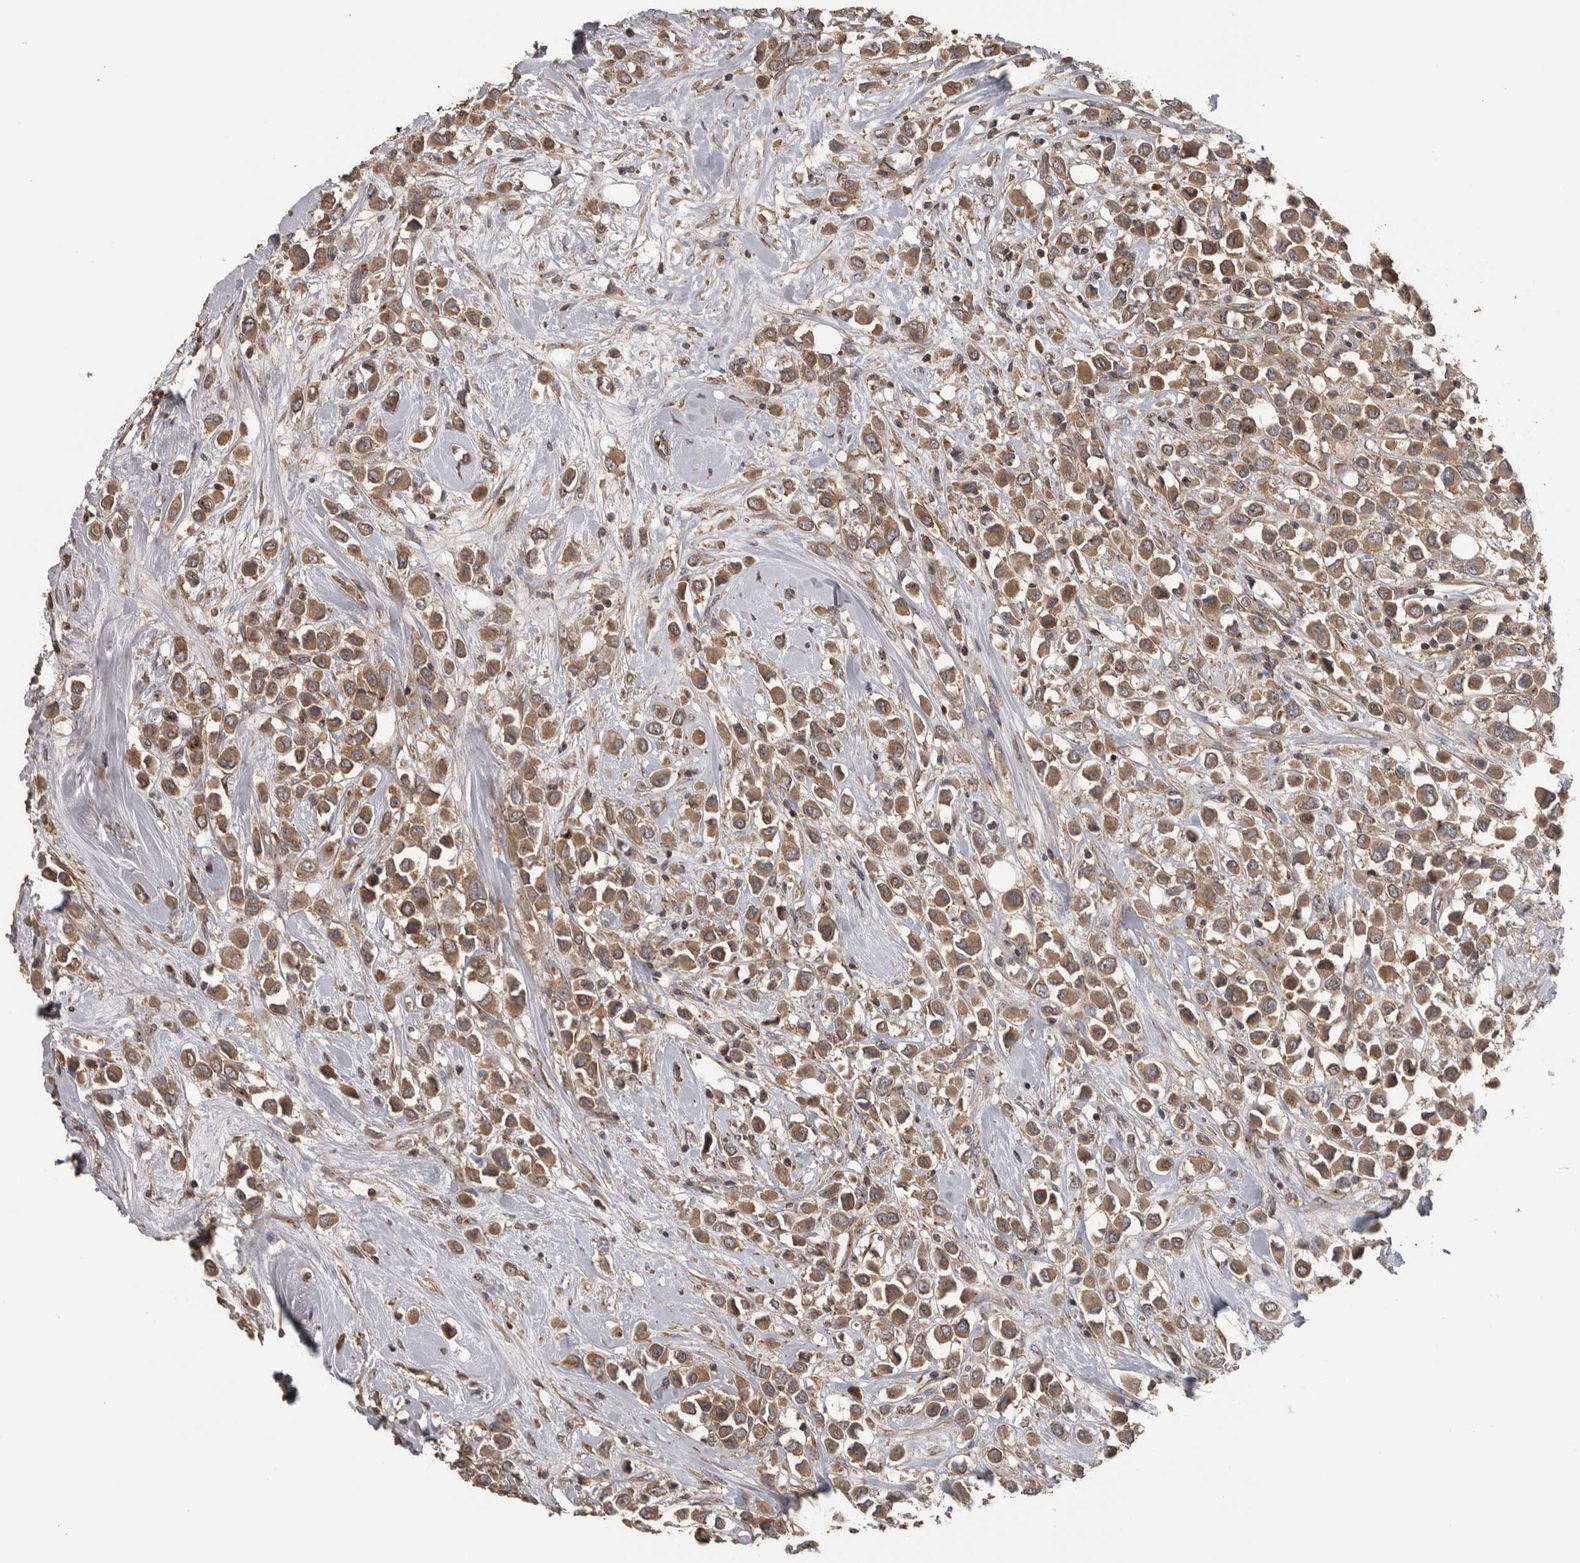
{"staining": {"intensity": "moderate", "quantity": ">75%", "location": "cytoplasmic/membranous"}, "tissue": "breast cancer", "cell_type": "Tumor cells", "image_type": "cancer", "snomed": [{"axis": "morphology", "description": "Duct carcinoma"}, {"axis": "topography", "description": "Breast"}], "caption": "A high-resolution histopathology image shows immunohistochemistry (IHC) staining of infiltrating ductal carcinoma (breast), which demonstrates moderate cytoplasmic/membranous staining in approximately >75% of tumor cells. (IHC, brightfield microscopy, high magnification).", "gene": "IFRD1", "patient": {"sex": "female", "age": 61}}